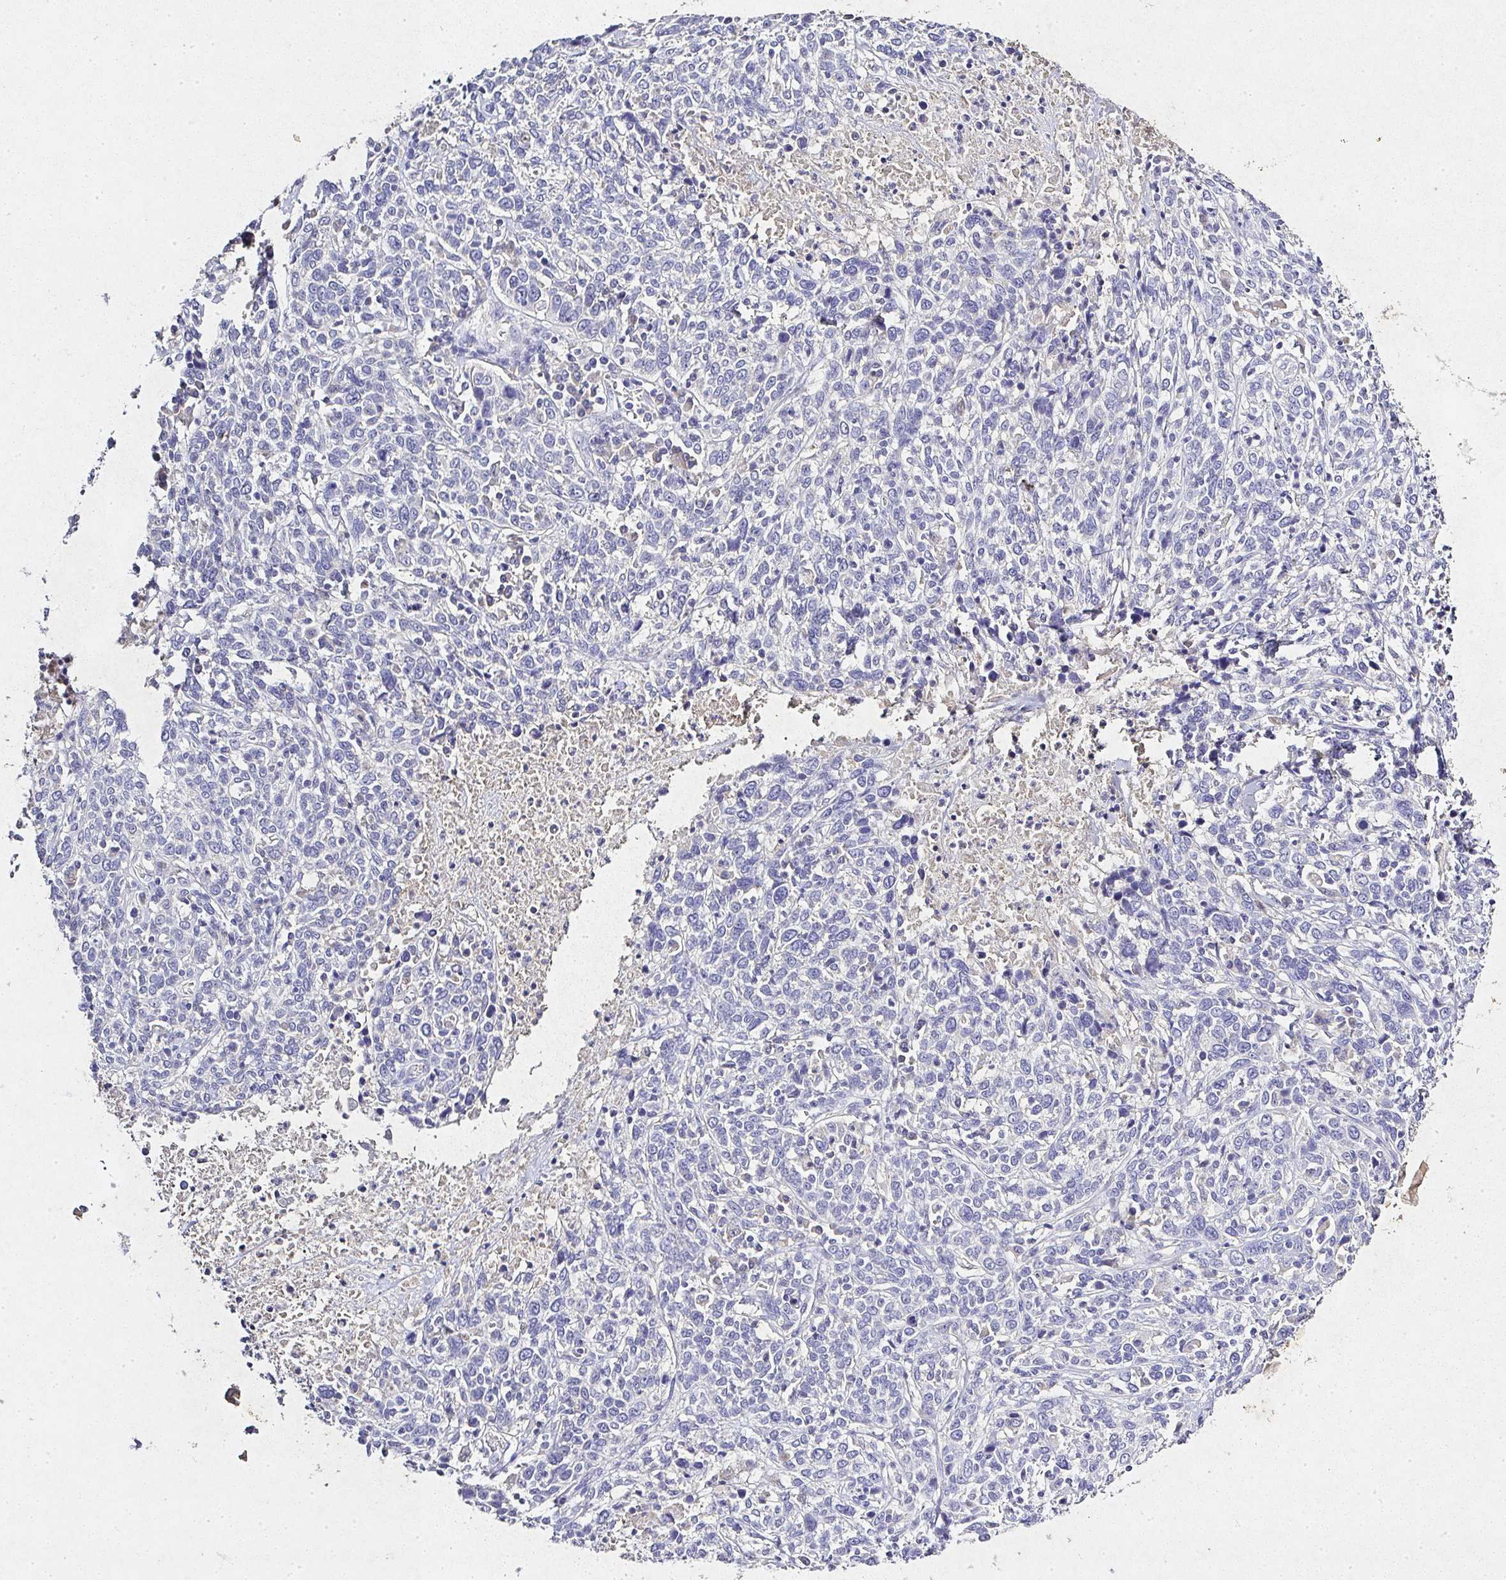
{"staining": {"intensity": "negative", "quantity": "none", "location": "none"}, "tissue": "cervical cancer", "cell_type": "Tumor cells", "image_type": "cancer", "snomed": [{"axis": "morphology", "description": "Squamous cell carcinoma, NOS"}, {"axis": "topography", "description": "Cervix"}], "caption": "There is no significant expression in tumor cells of squamous cell carcinoma (cervical).", "gene": "RPS2", "patient": {"sex": "female", "age": 46}}